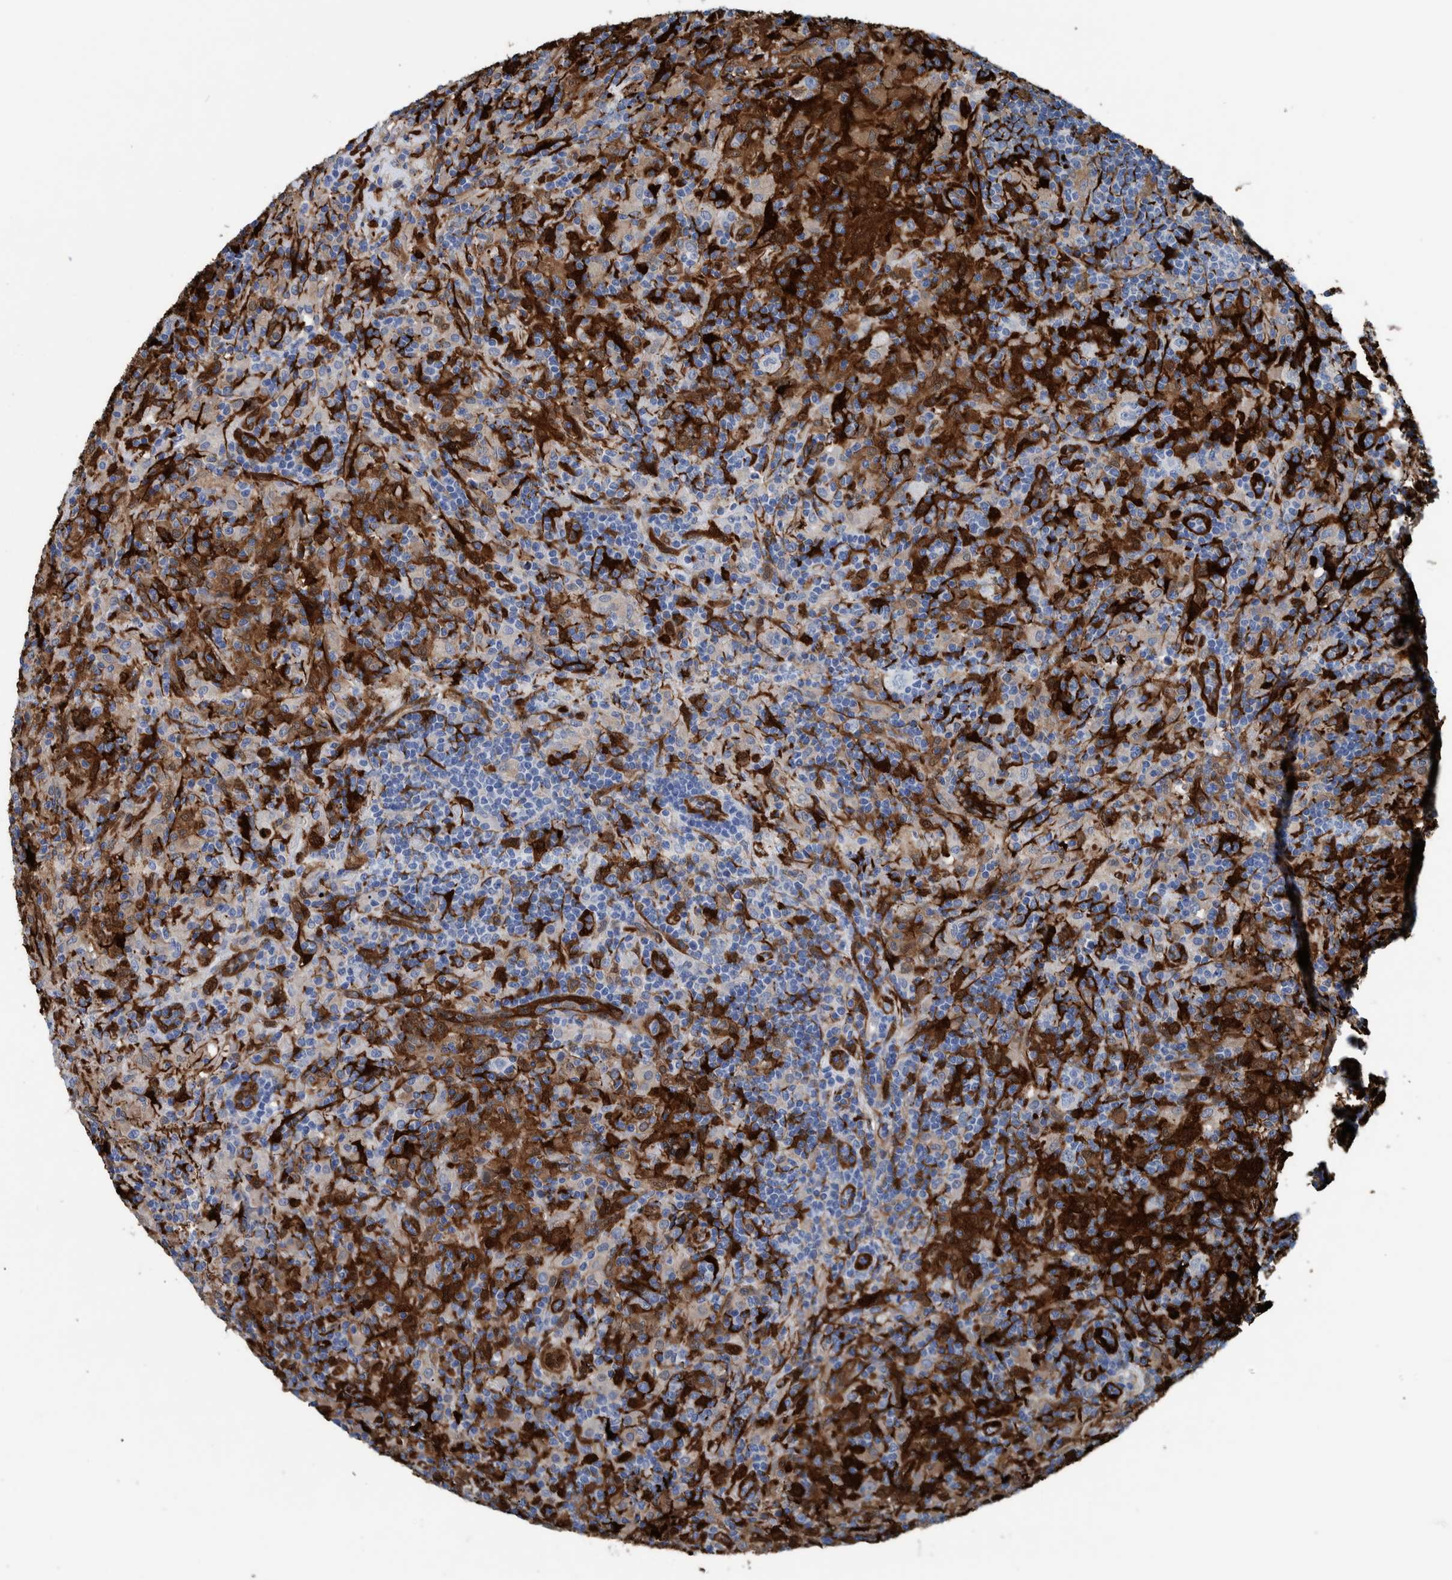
{"staining": {"intensity": "negative", "quantity": "none", "location": "none"}, "tissue": "lymphoma", "cell_type": "Tumor cells", "image_type": "cancer", "snomed": [{"axis": "morphology", "description": "Hodgkin's disease, NOS"}, {"axis": "topography", "description": "Lymph node"}], "caption": "Tumor cells show no significant staining in lymphoma.", "gene": "IDO1", "patient": {"sex": "male", "age": 70}}